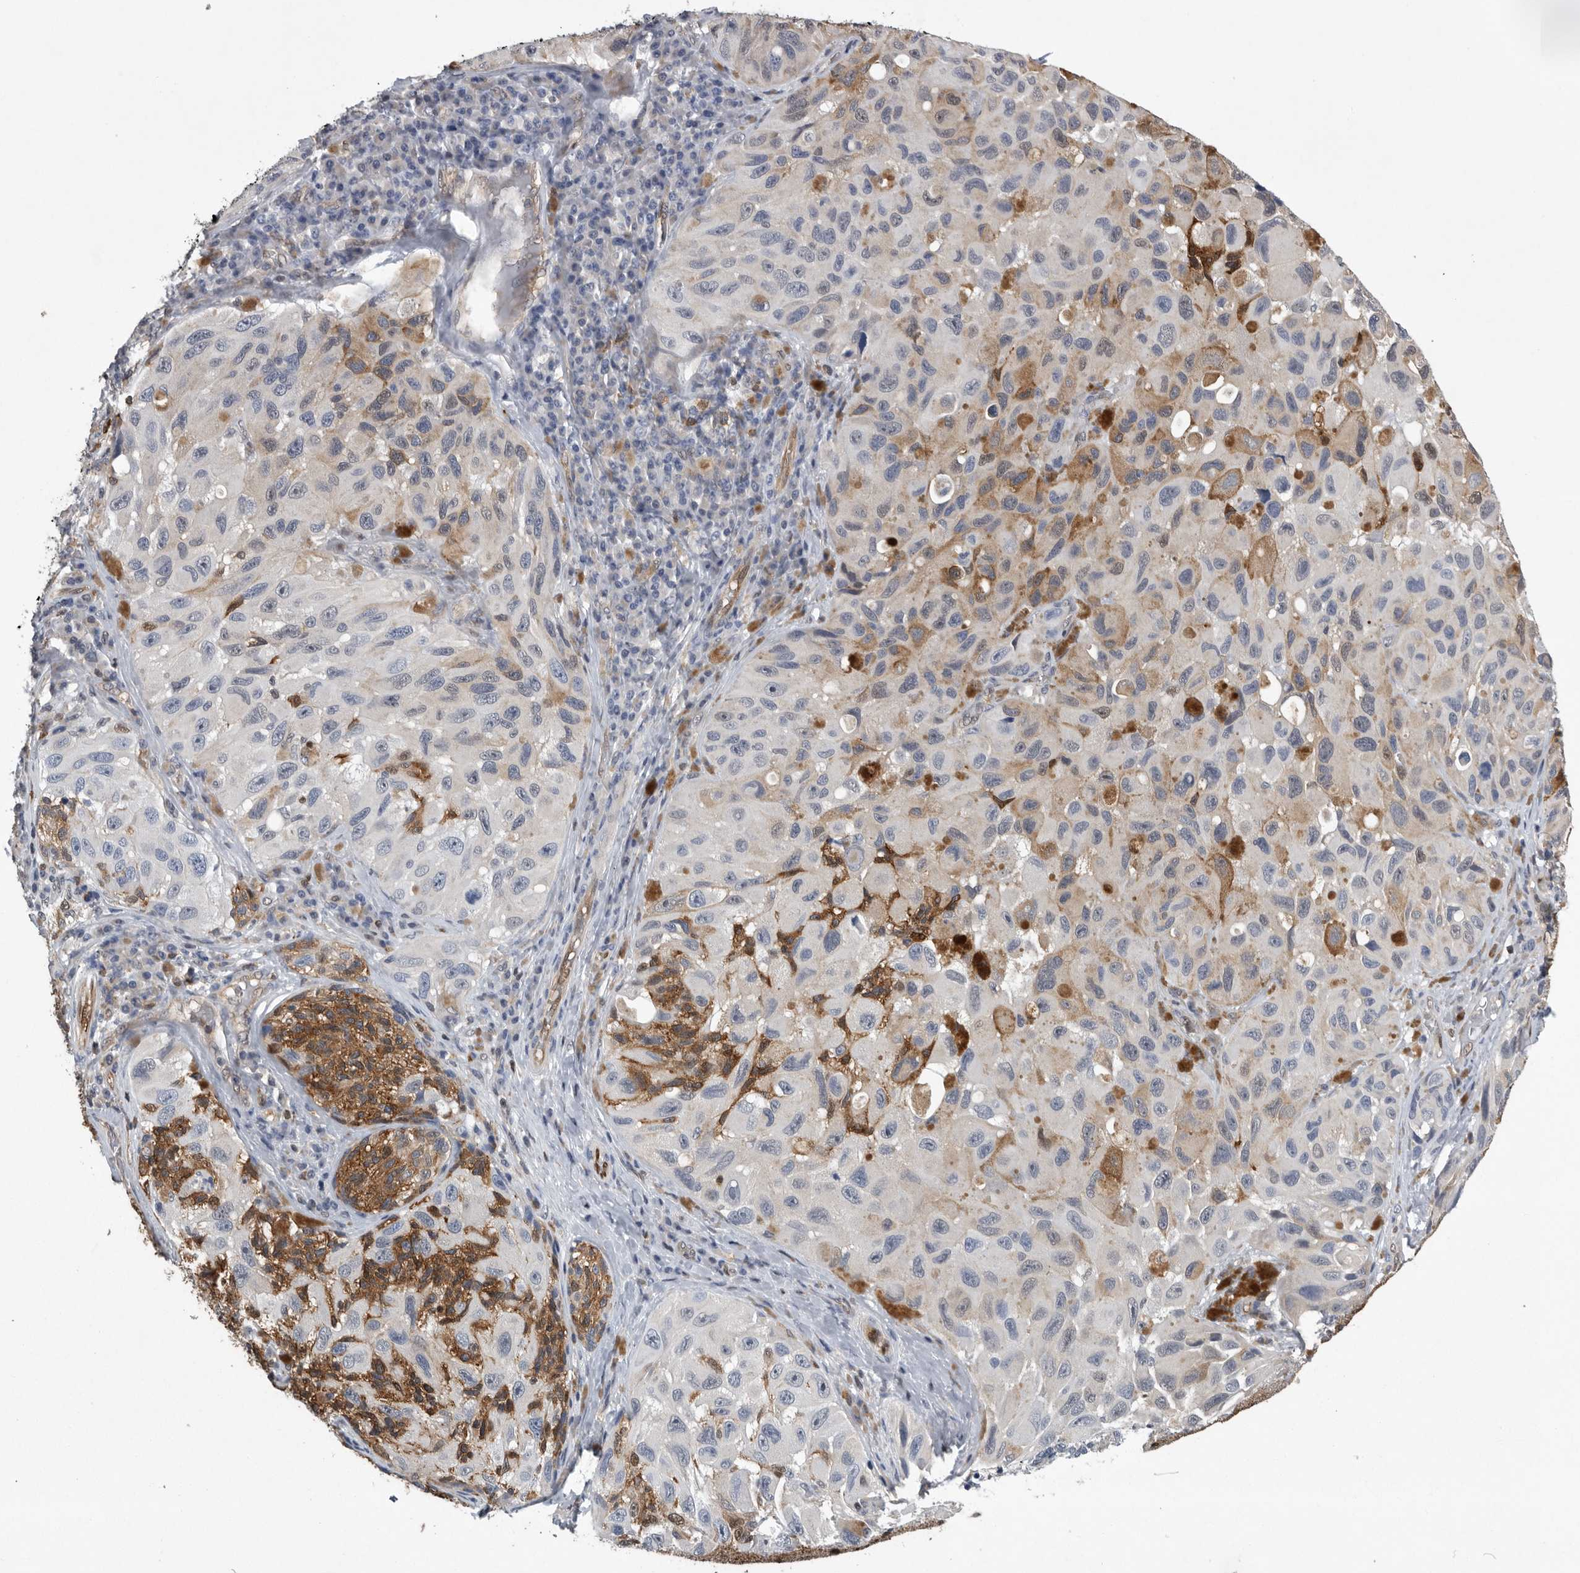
{"staining": {"intensity": "moderate", "quantity": "<25%", "location": "cytoplasmic/membranous,nuclear"}, "tissue": "melanoma", "cell_type": "Tumor cells", "image_type": "cancer", "snomed": [{"axis": "morphology", "description": "Malignant melanoma, NOS"}, {"axis": "topography", "description": "Skin"}], "caption": "DAB immunohistochemical staining of human melanoma shows moderate cytoplasmic/membranous and nuclear protein staining in approximately <25% of tumor cells.", "gene": "PDCD4", "patient": {"sex": "female", "age": 73}}